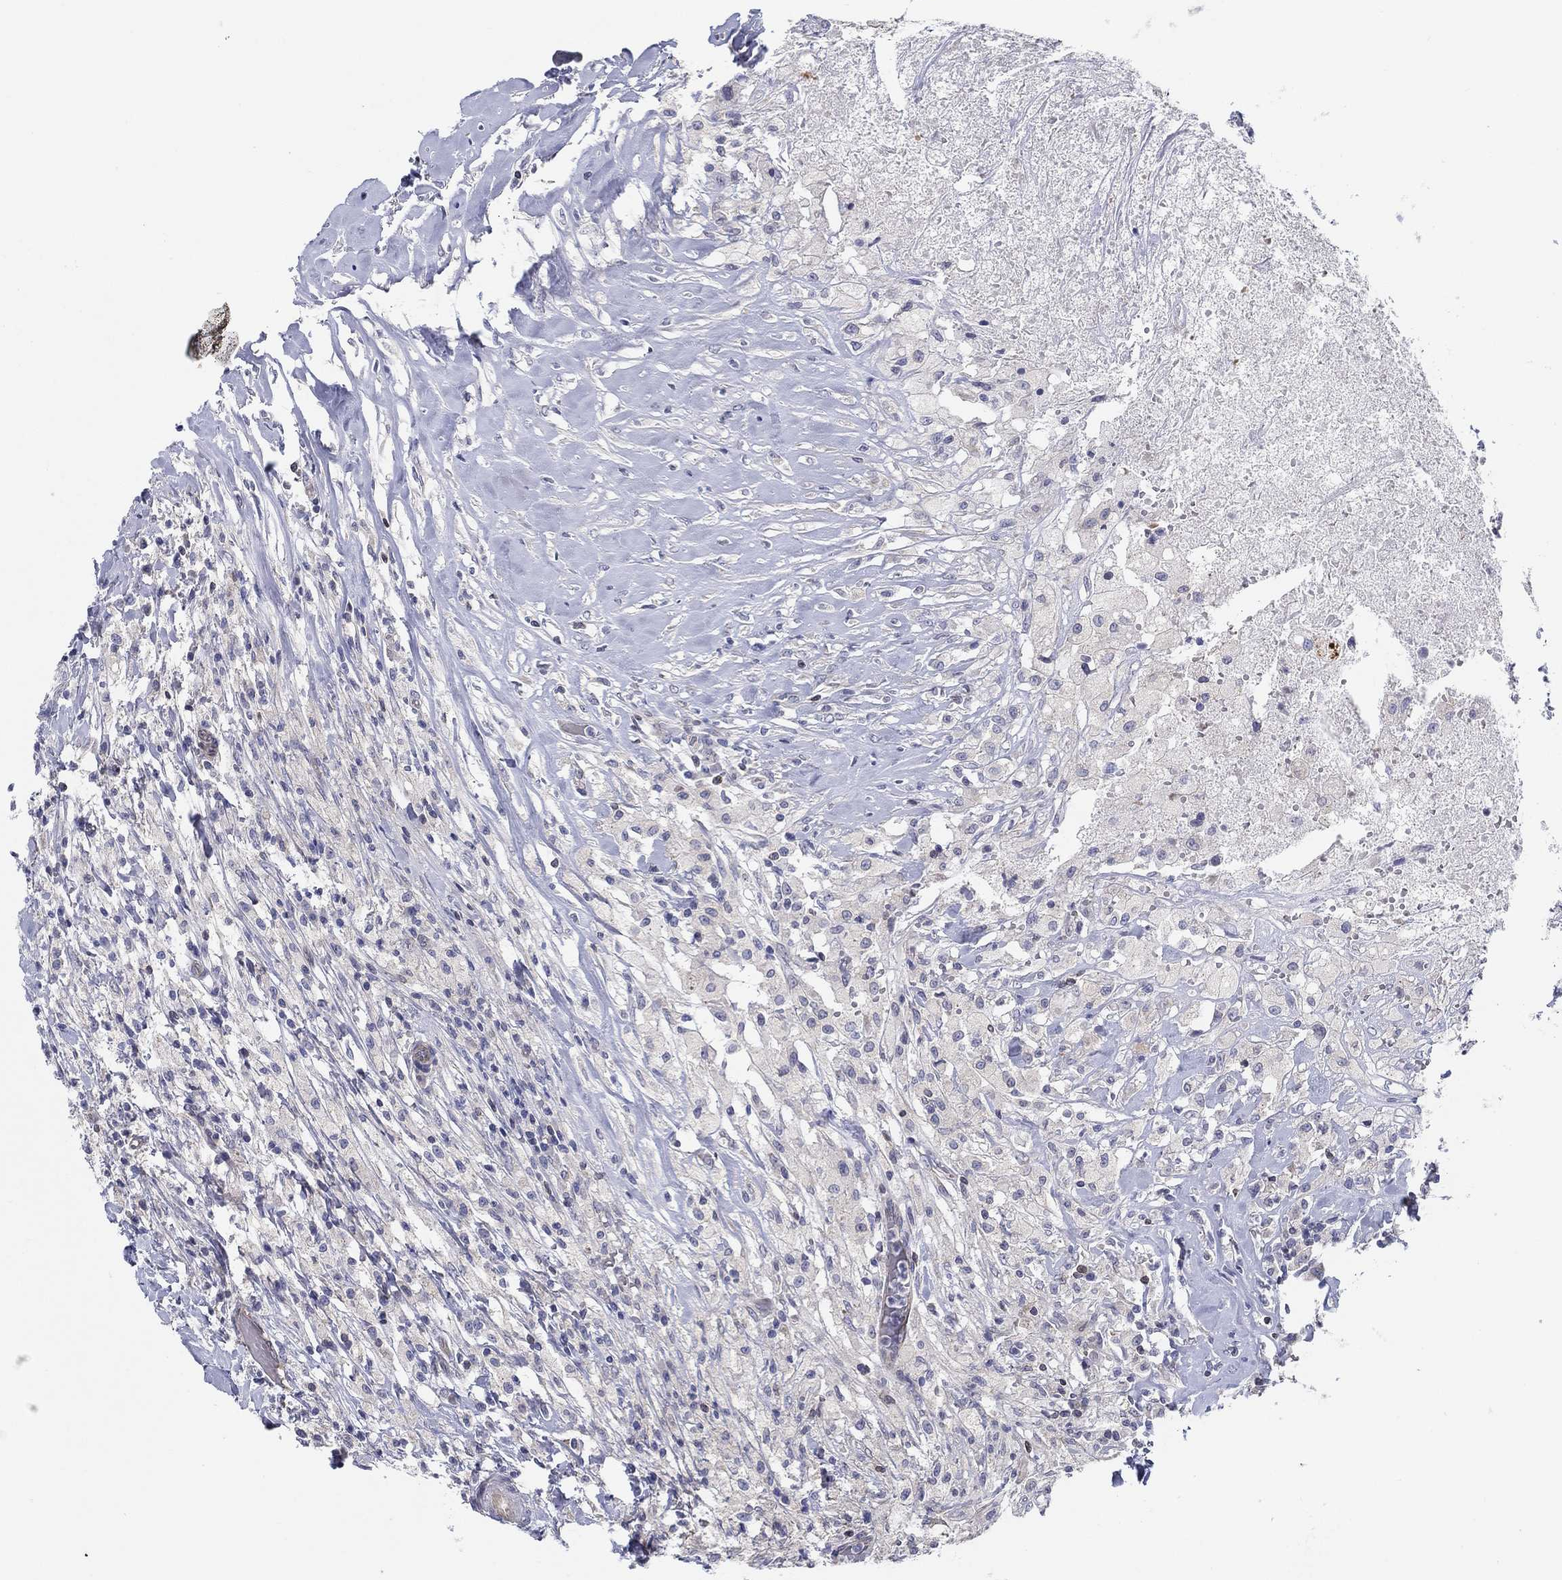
{"staining": {"intensity": "negative", "quantity": "none", "location": "none"}, "tissue": "testis cancer", "cell_type": "Tumor cells", "image_type": "cancer", "snomed": [{"axis": "morphology", "description": "Necrosis, NOS"}, {"axis": "morphology", "description": "Carcinoma, Embryonal, NOS"}, {"axis": "topography", "description": "Testis"}], "caption": "Tumor cells show no significant positivity in testis cancer (embryonal carcinoma).", "gene": "ERMP1", "patient": {"sex": "male", "age": 19}}